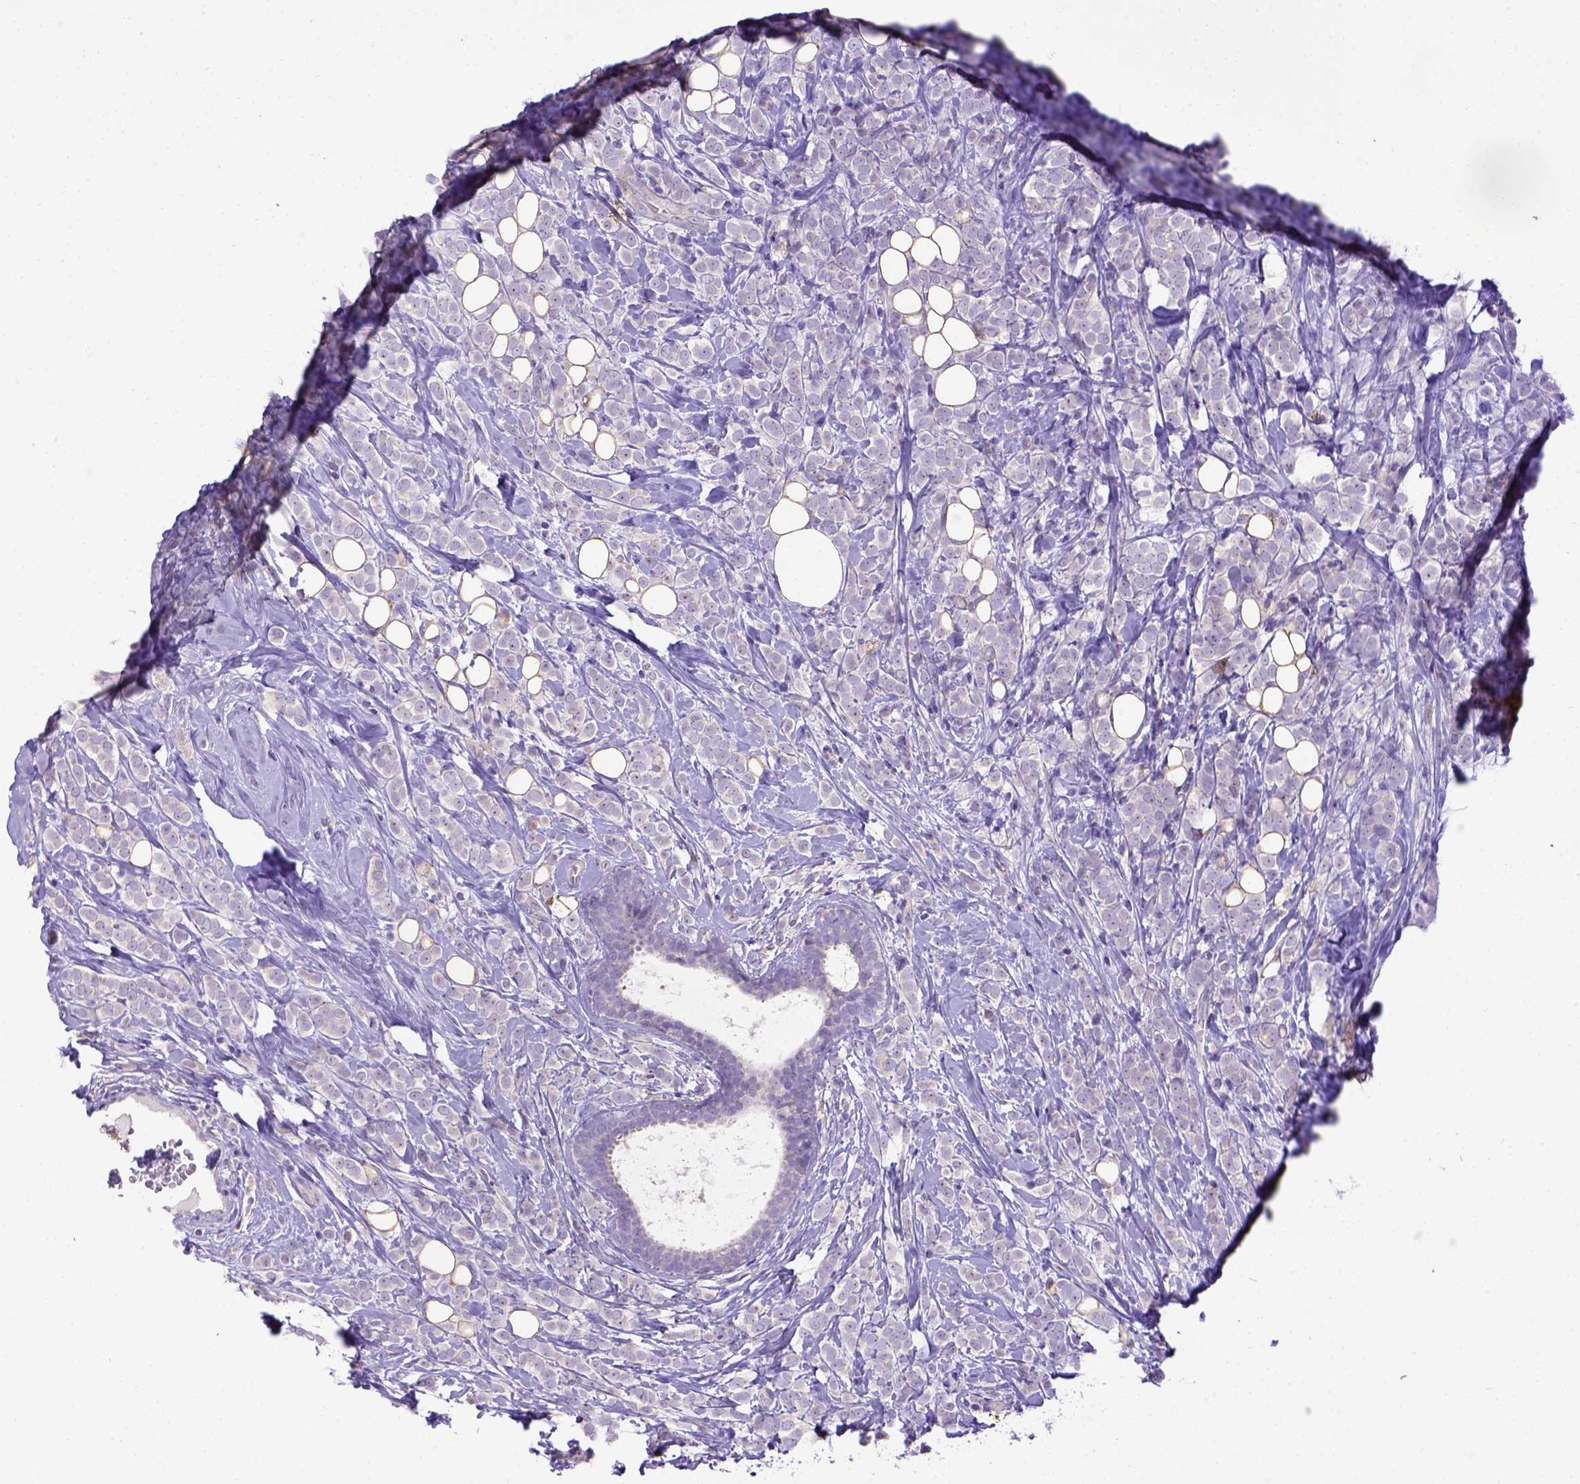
{"staining": {"intensity": "negative", "quantity": "none", "location": "none"}, "tissue": "breast cancer", "cell_type": "Tumor cells", "image_type": "cancer", "snomed": [{"axis": "morphology", "description": "Lobular carcinoma"}, {"axis": "topography", "description": "Breast"}], "caption": "This histopathology image is of breast lobular carcinoma stained with immunohistochemistry to label a protein in brown with the nuclei are counter-stained blue. There is no expression in tumor cells.", "gene": "CD40", "patient": {"sex": "female", "age": 49}}